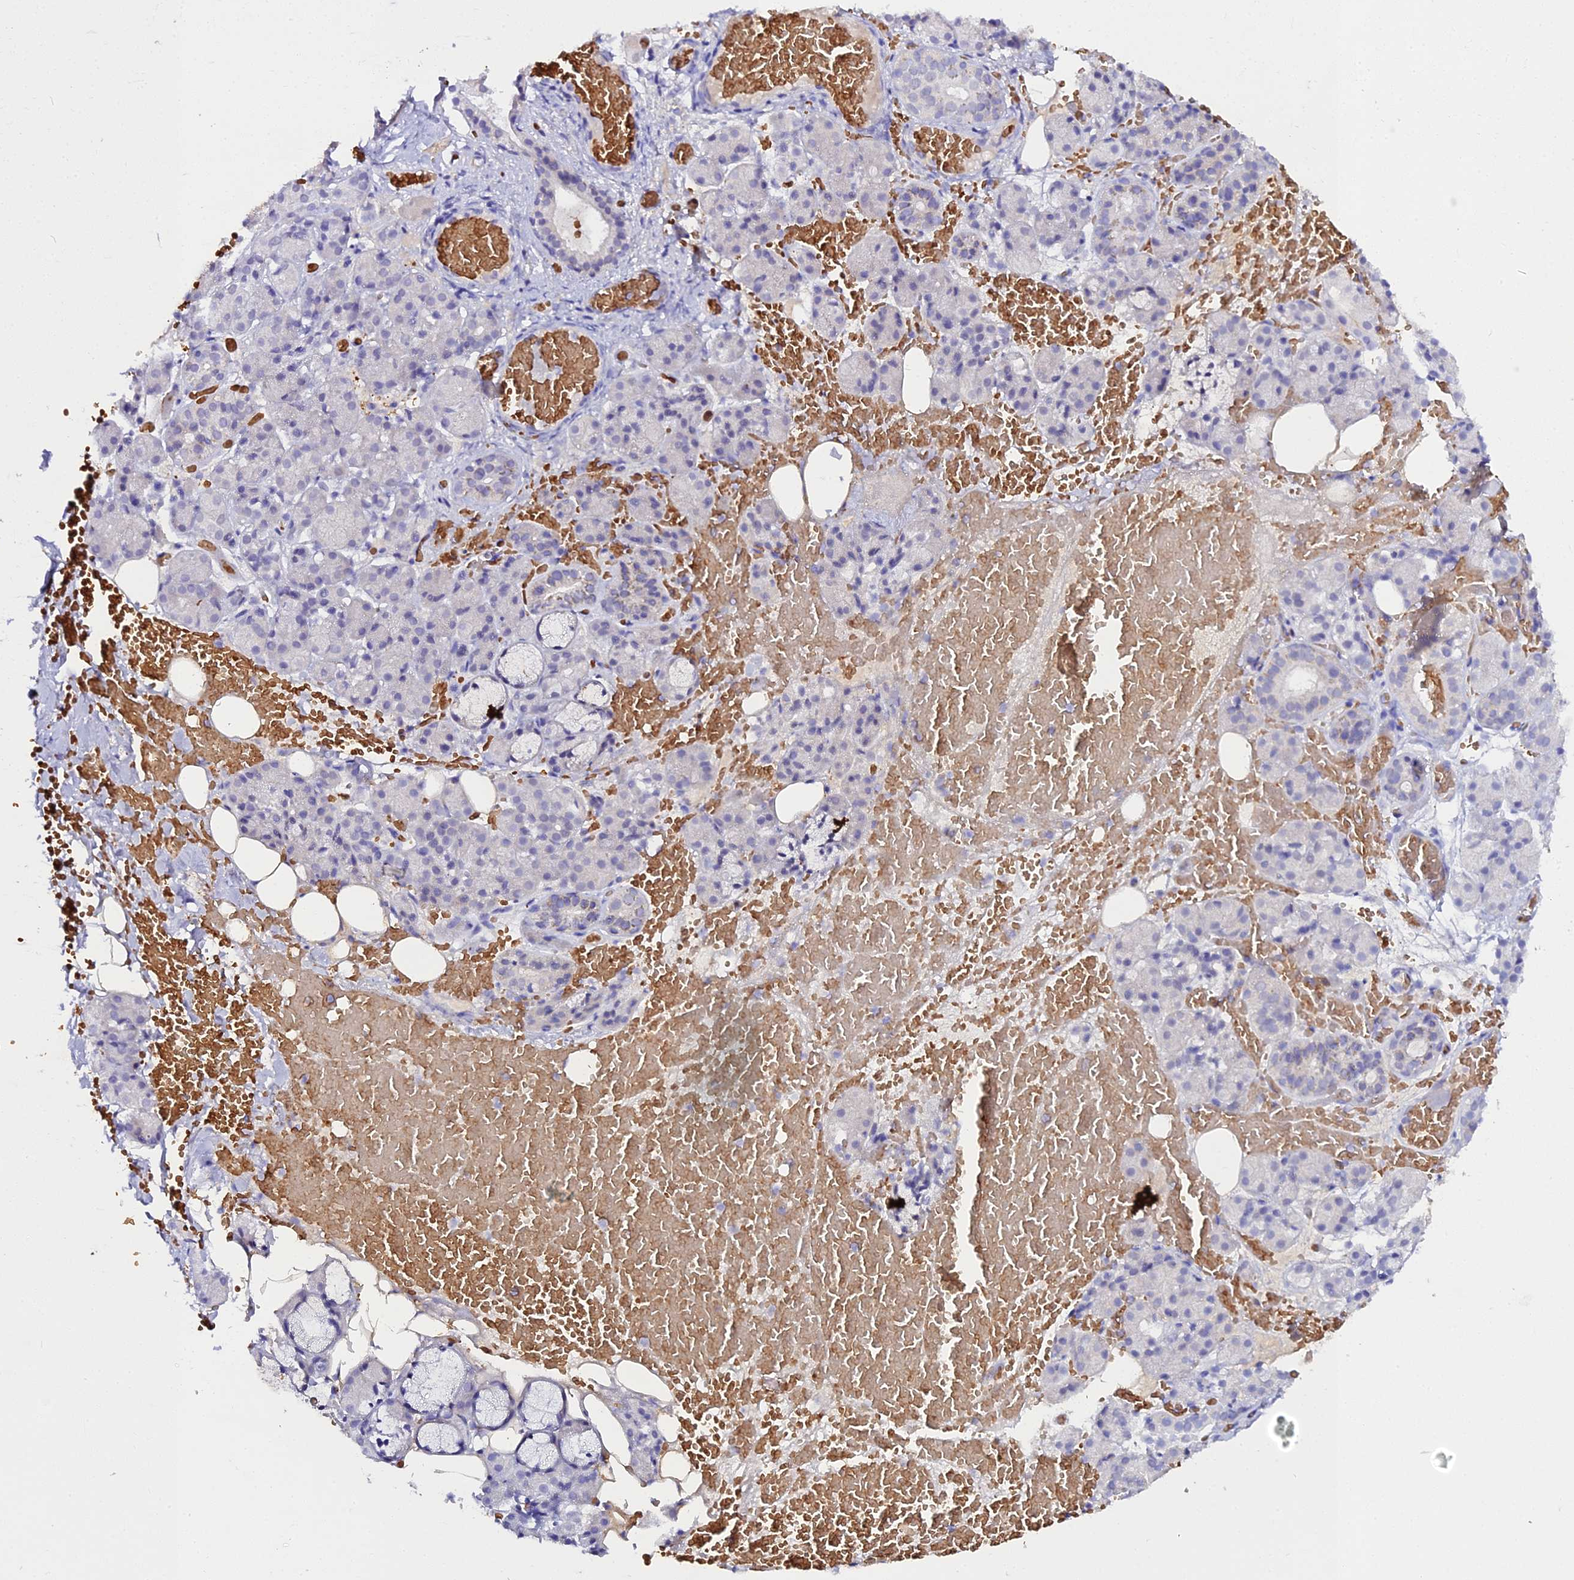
{"staining": {"intensity": "negative", "quantity": "none", "location": "none"}, "tissue": "salivary gland", "cell_type": "Glandular cells", "image_type": "normal", "snomed": [{"axis": "morphology", "description": "Normal tissue, NOS"}, {"axis": "topography", "description": "Salivary gland"}], "caption": "Immunohistochemistry micrograph of normal salivary gland: human salivary gland stained with DAB exhibits no significant protein expression in glandular cells.", "gene": "CFAP45", "patient": {"sex": "male", "age": 63}}